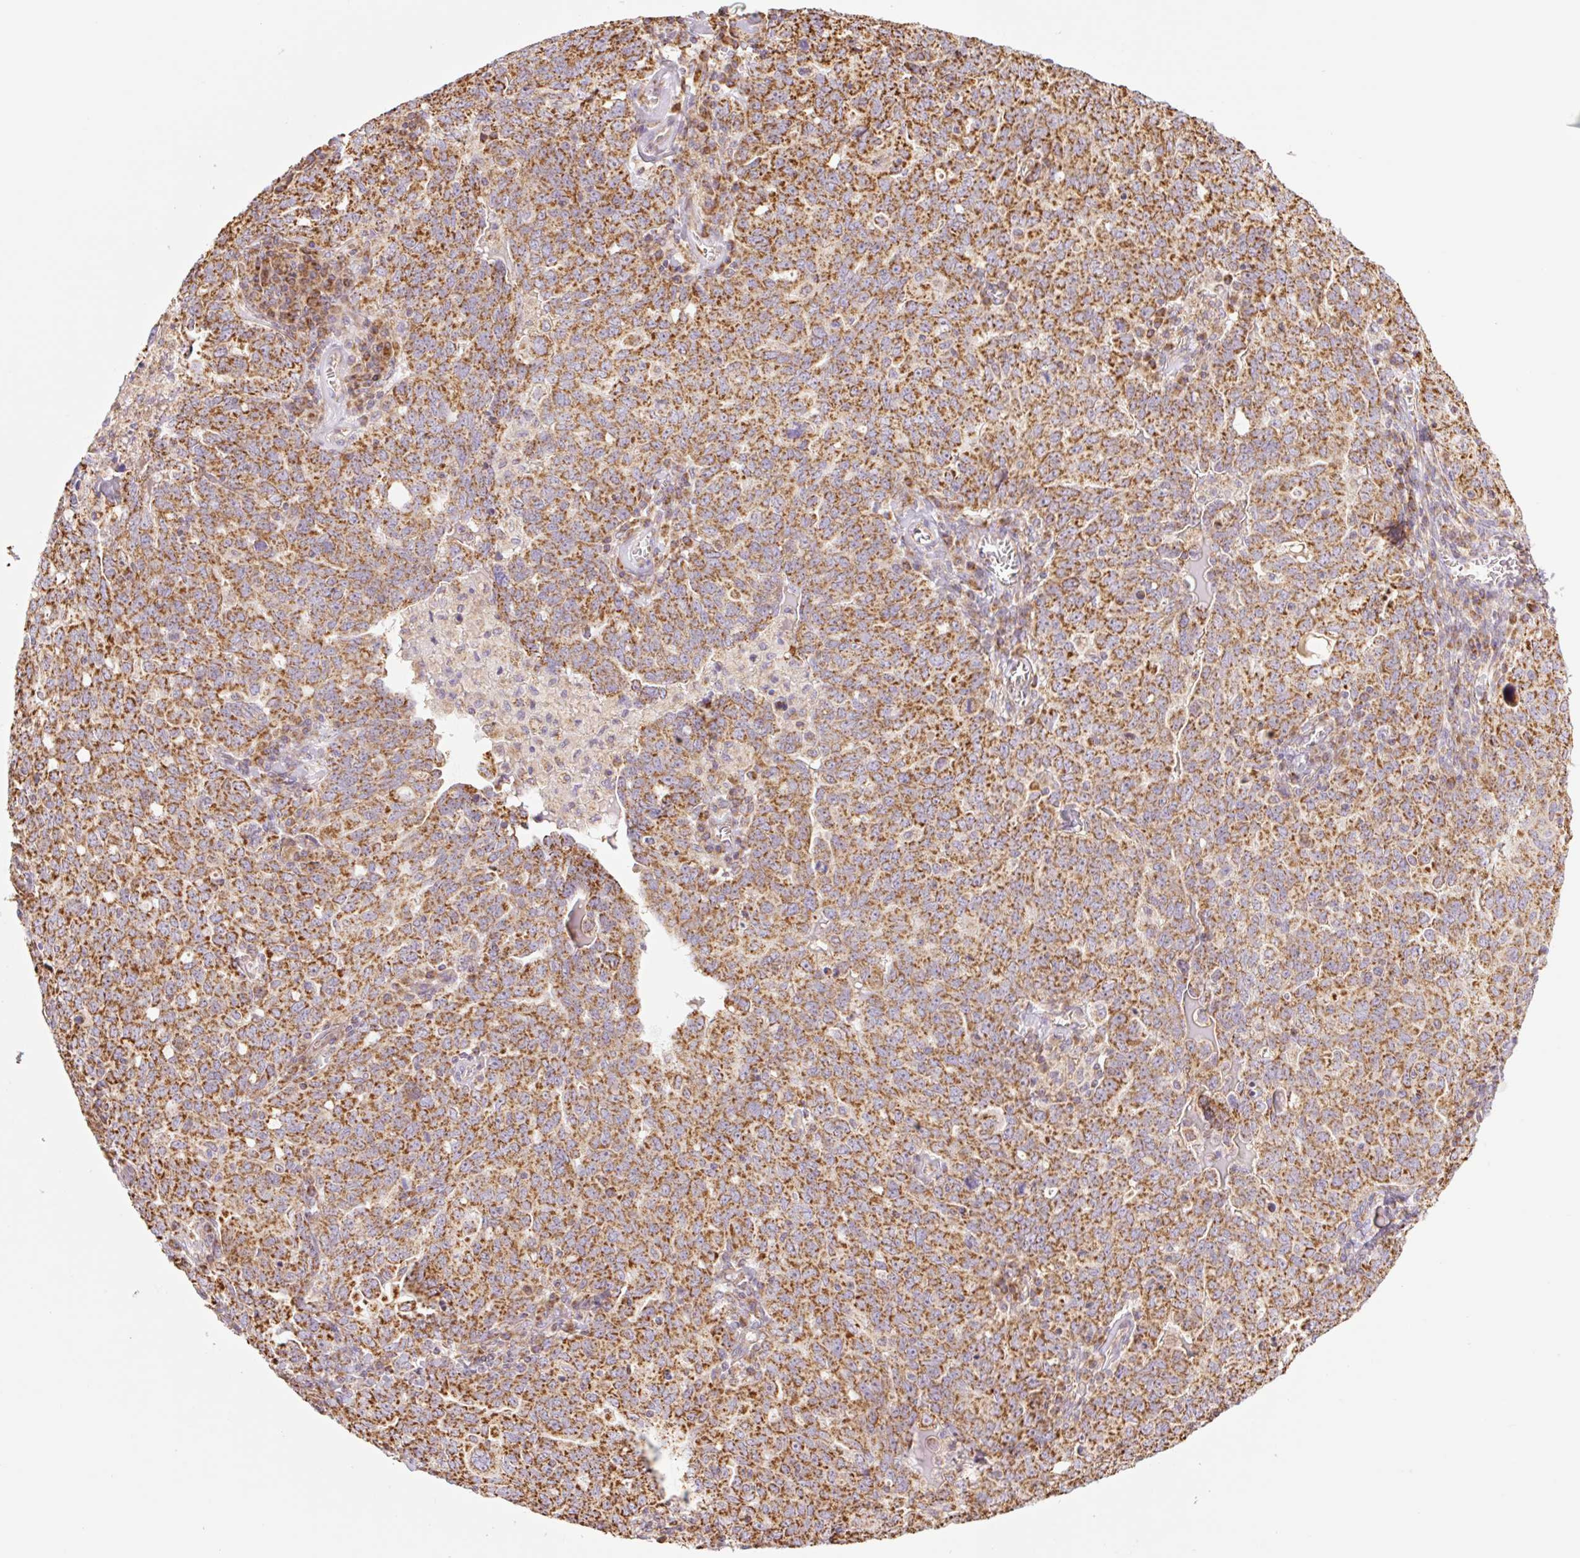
{"staining": {"intensity": "strong", "quantity": ">75%", "location": "cytoplasmic/membranous"}, "tissue": "ovarian cancer", "cell_type": "Tumor cells", "image_type": "cancer", "snomed": [{"axis": "morphology", "description": "Carcinoma, endometroid"}, {"axis": "topography", "description": "Ovary"}], "caption": "Protein positivity by immunohistochemistry shows strong cytoplasmic/membranous staining in approximately >75% of tumor cells in endometroid carcinoma (ovarian). (DAB (3,3'-diaminobenzidine) = brown stain, brightfield microscopy at high magnification).", "gene": "GOSR2", "patient": {"sex": "female", "age": 62}}